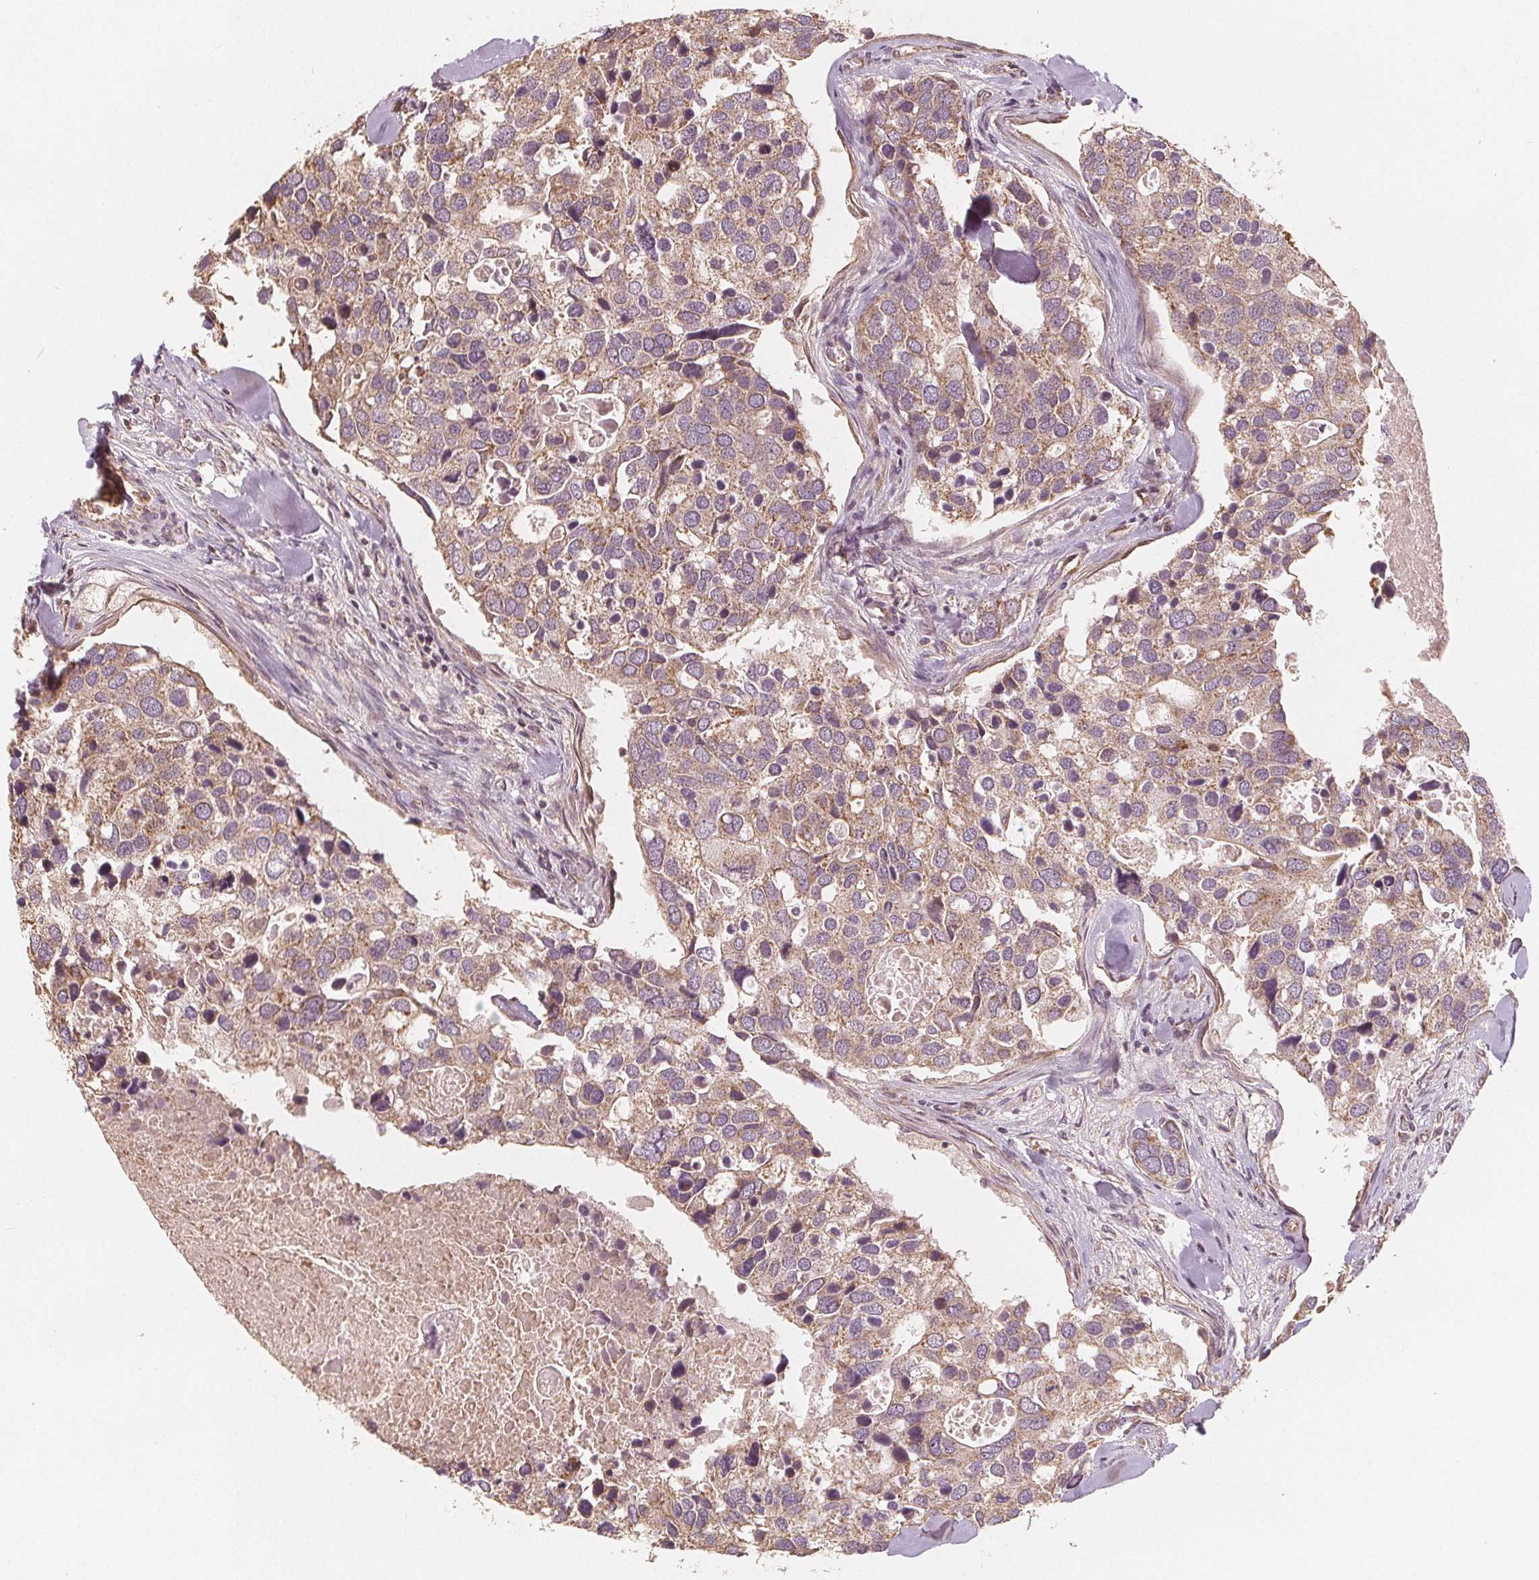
{"staining": {"intensity": "weak", "quantity": ">75%", "location": "cytoplasmic/membranous"}, "tissue": "breast cancer", "cell_type": "Tumor cells", "image_type": "cancer", "snomed": [{"axis": "morphology", "description": "Duct carcinoma"}, {"axis": "topography", "description": "Breast"}], "caption": "This is an image of immunohistochemistry (IHC) staining of breast cancer, which shows weak positivity in the cytoplasmic/membranous of tumor cells.", "gene": "PEX26", "patient": {"sex": "female", "age": 83}}